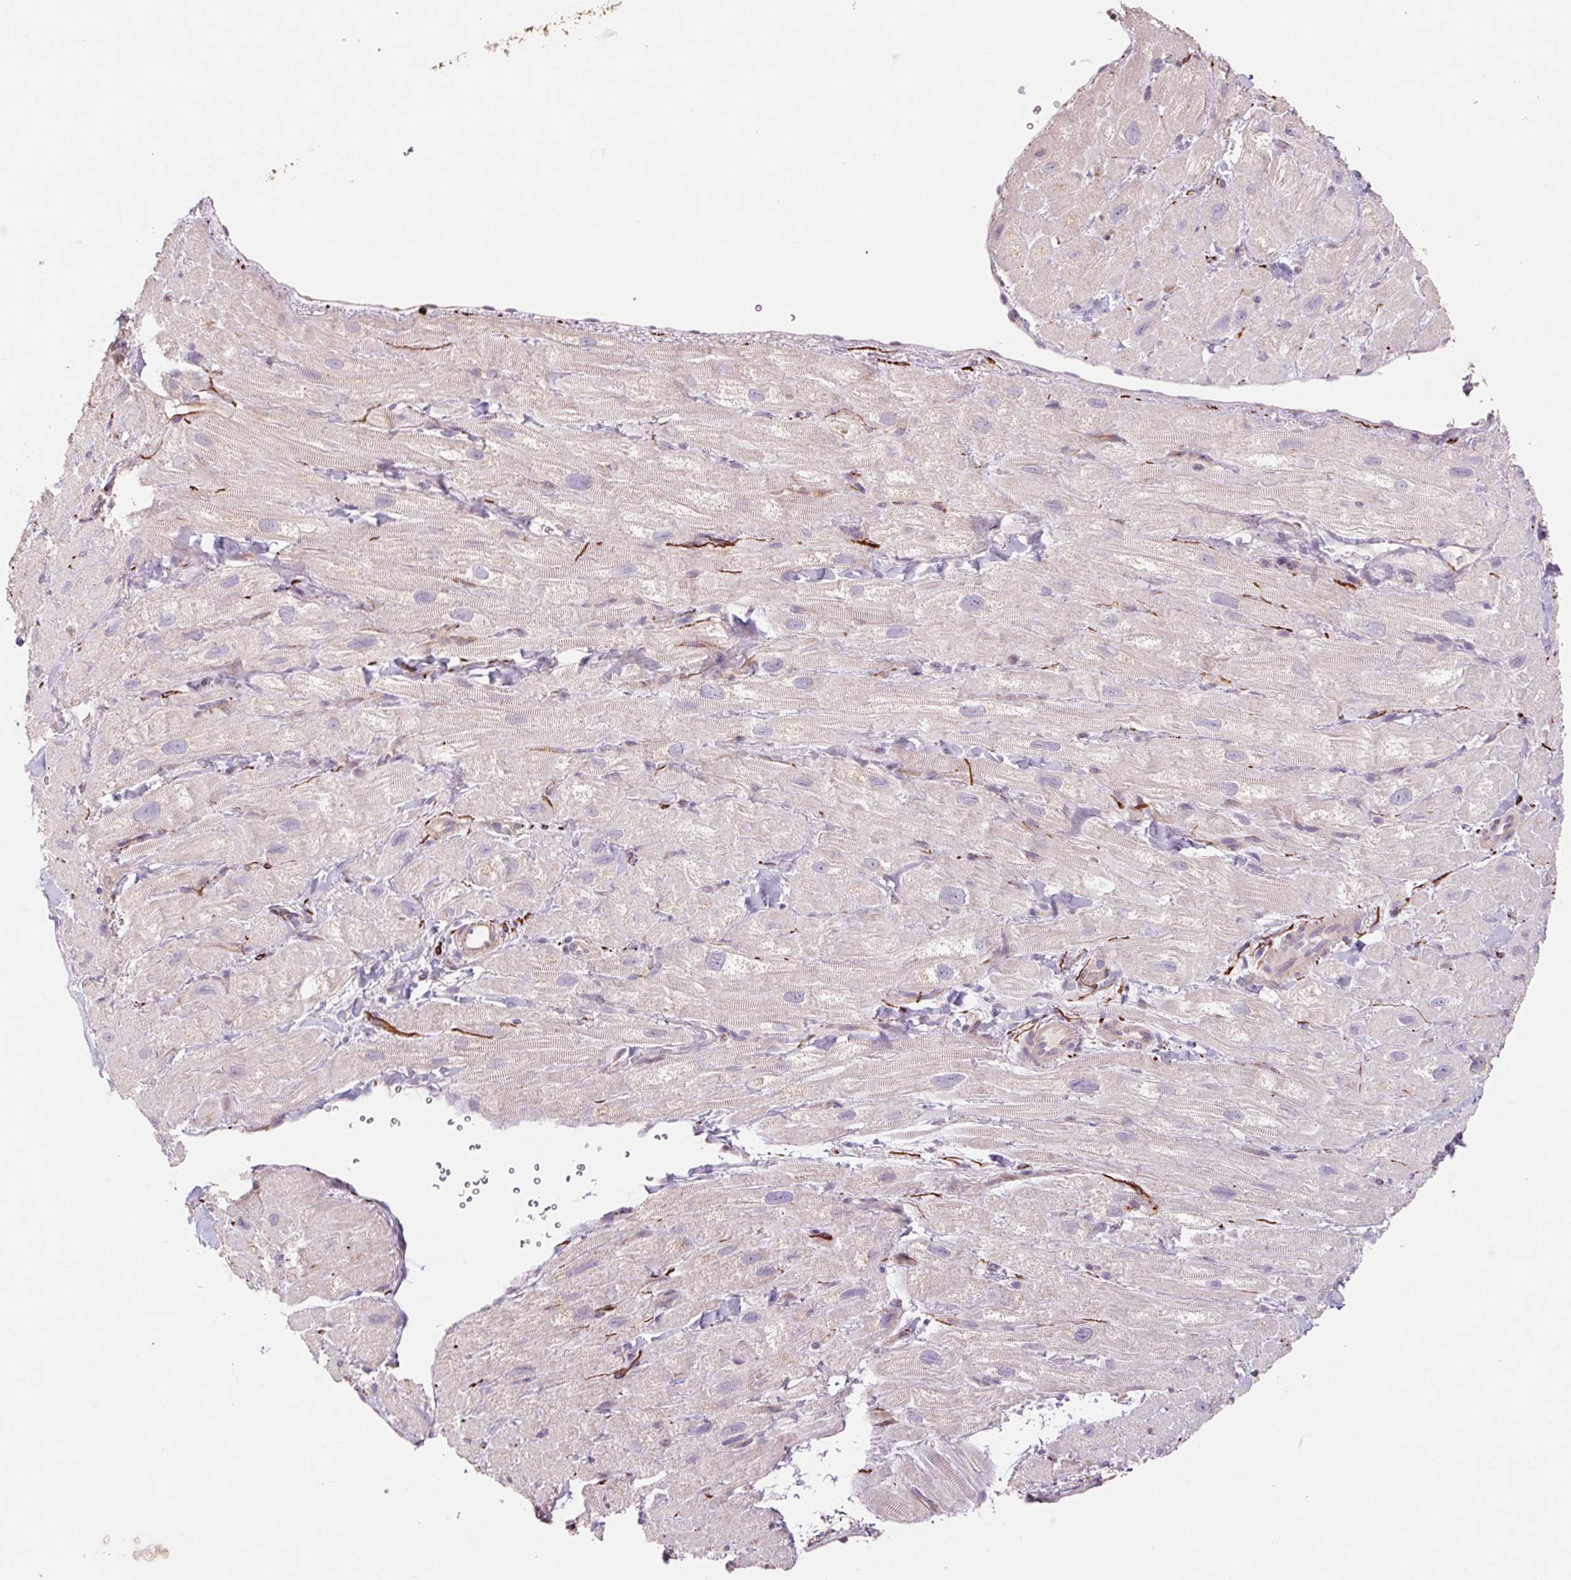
{"staining": {"intensity": "moderate", "quantity": "<25%", "location": "cytoplasmic/membranous"}, "tissue": "heart muscle", "cell_type": "Cardiomyocytes", "image_type": "normal", "snomed": [{"axis": "morphology", "description": "Normal tissue, NOS"}, {"axis": "topography", "description": "Heart"}], "caption": "Cardiomyocytes reveal low levels of moderate cytoplasmic/membranous expression in about <25% of cells in normal heart muscle.", "gene": "GRM2", "patient": {"sex": "female", "age": 62}}